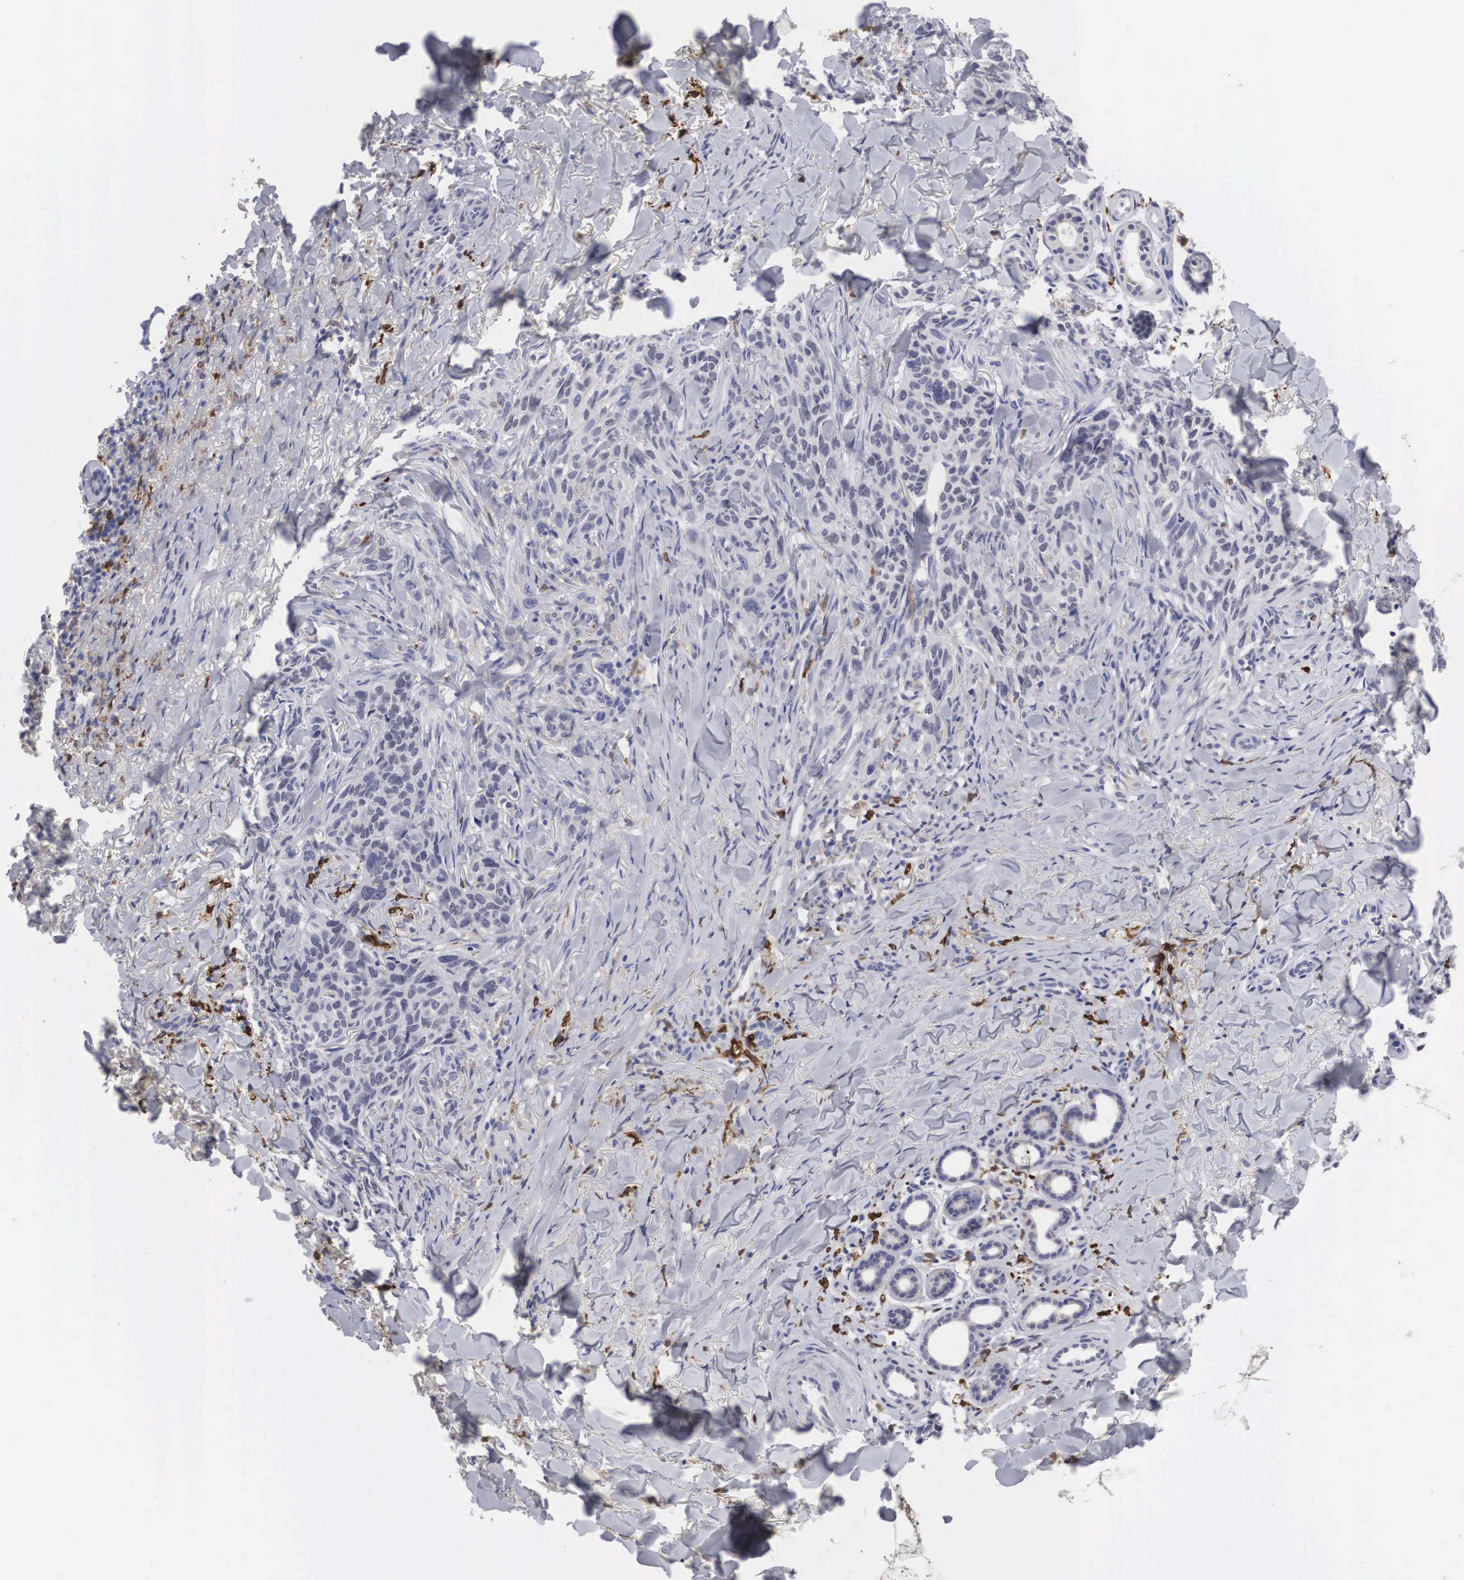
{"staining": {"intensity": "negative", "quantity": "none", "location": "none"}, "tissue": "skin cancer", "cell_type": "Tumor cells", "image_type": "cancer", "snomed": [{"axis": "morphology", "description": "Normal tissue, NOS"}, {"axis": "morphology", "description": "Basal cell carcinoma"}, {"axis": "topography", "description": "Skin"}], "caption": "A high-resolution image shows IHC staining of skin cancer (basal cell carcinoma), which exhibits no significant positivity in tumor cells. Nuclei are stained in blue.", "gene": "HMOX1", "patient": {"sex": "male", "age": 81}}